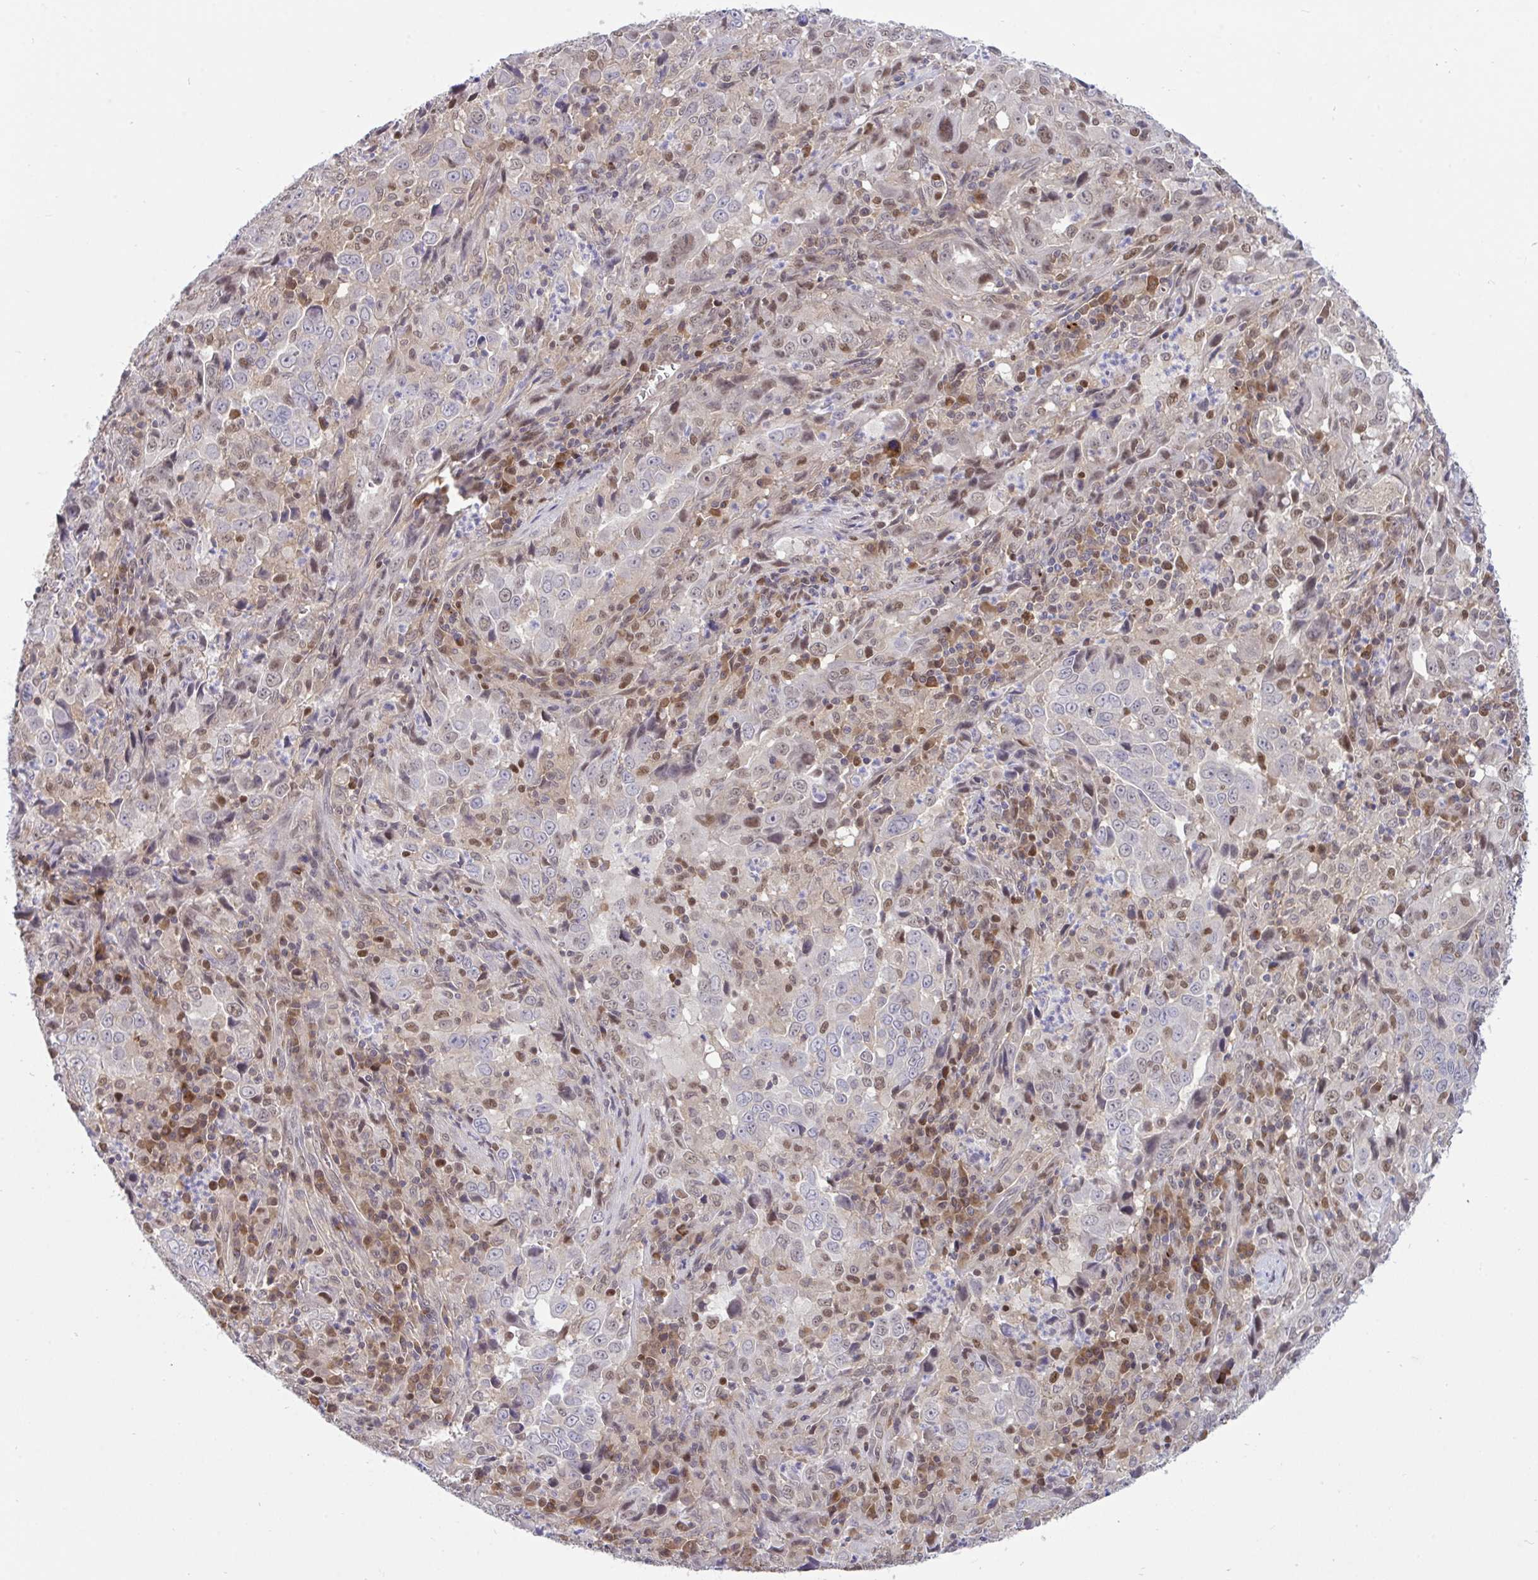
{"staining": {"intensity": "weak", "quantity": "25%-75%", "location": "nuclear"}, "tissue": "lung cancer", "cell_type": "Tumor cells", "image_type": "cancer", "snomed": [{"axis": "morphology", "description": "Adenocarcinoma, NOS"}, {"axis": "topography", "description": "Lung"}], "caption": "Immunohistochemistry (IHC) (DAB (3,3'-diaminobenzidine)) staining of lung adenocarcinoma exhibits weak nuclear protein positivity in about 25%-75% of tumor cells. (IHC, brightfield microscopy, high magnification).", "gene": "ZNF444", "patient": {"sex": "male", "age": 67}}